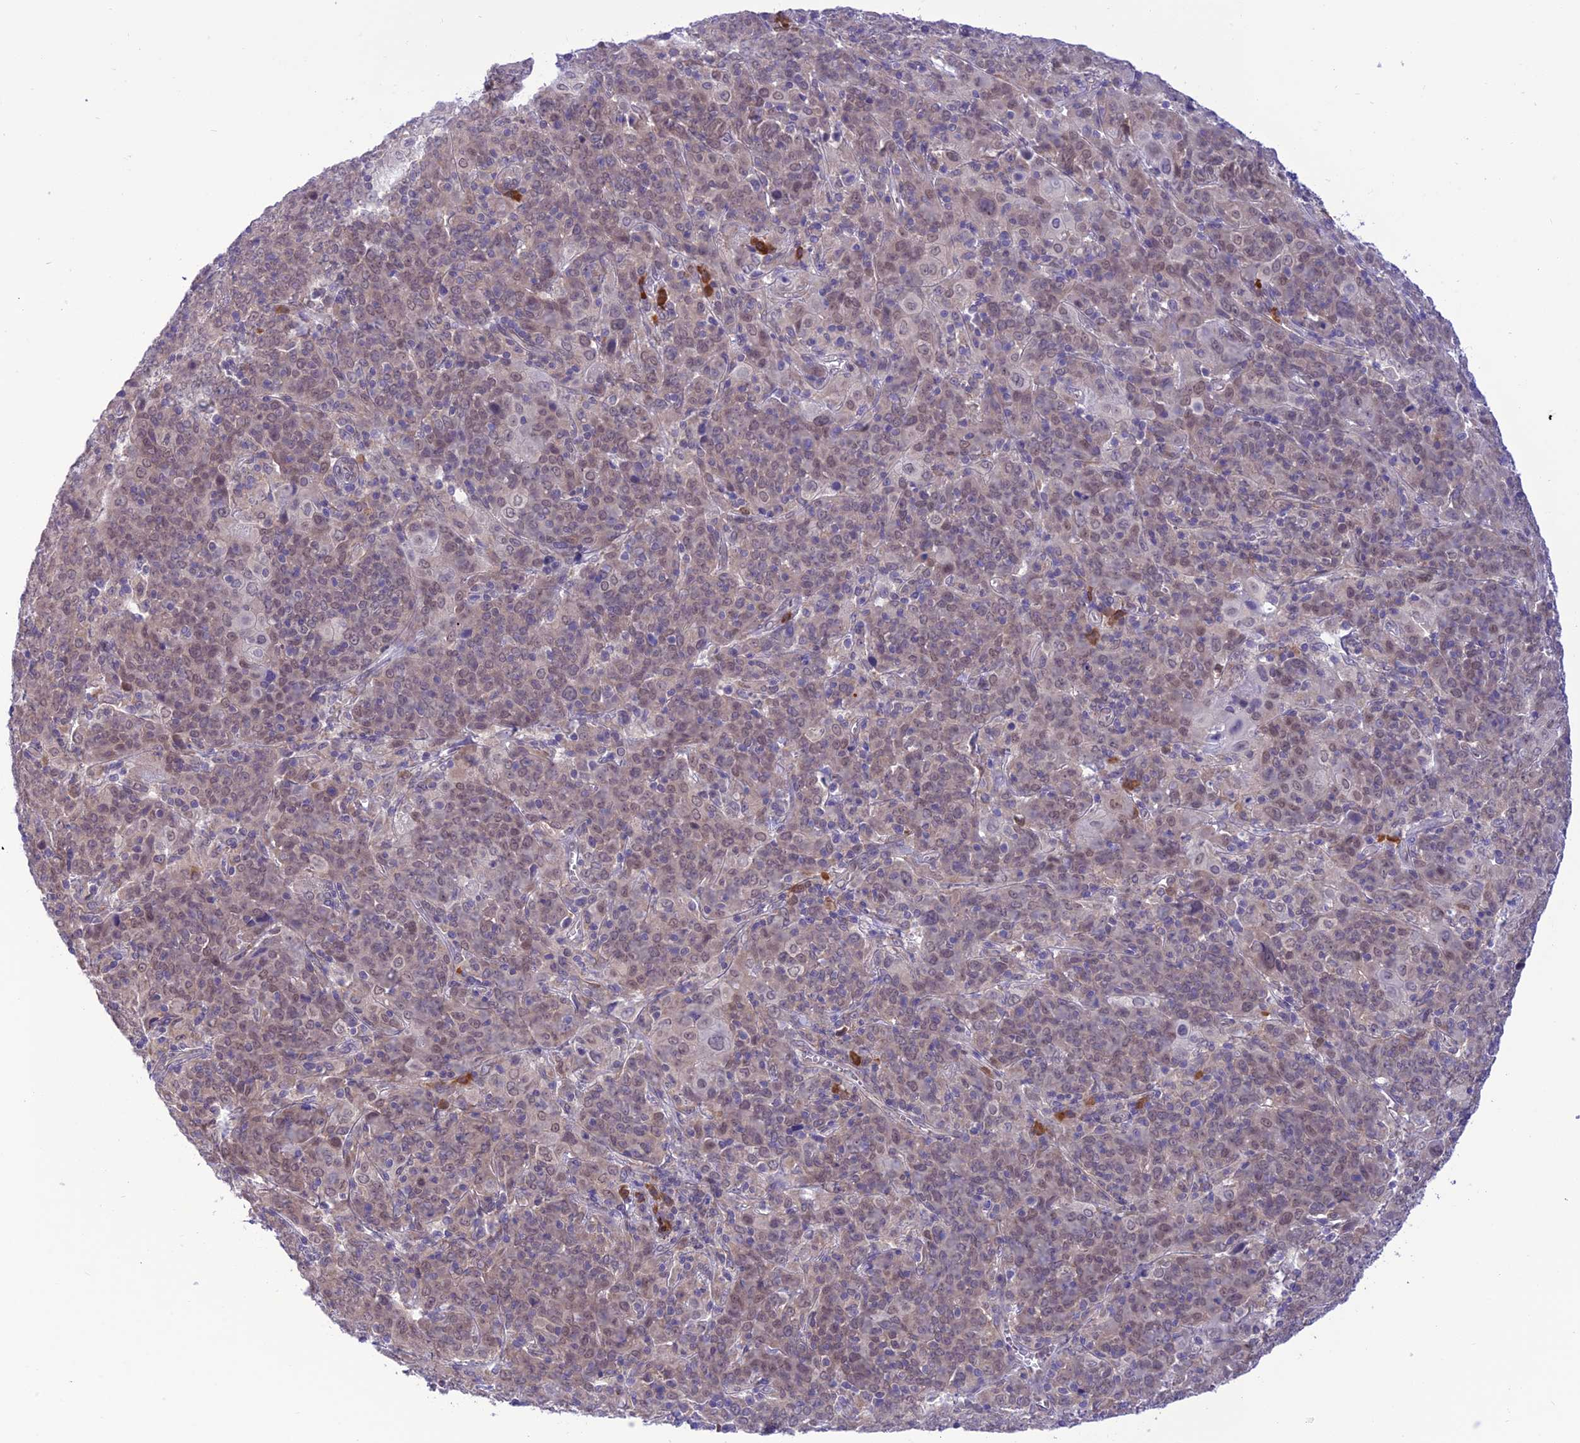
{"staining": {"intensity": "weak", "quantity": "25%-75%", "location": "nuclear"}, "tissue": "cervical cancer", "cell_type": "Tumor cells", "image_type": "cancer", "snomed": [{"axis": "morphology", "description": "Squamous cell carcinoma, NOS"}, {"axis": "topography", "description": "Cervix"}], "caption": "Tumor cells display low levels of weak nuclear staining in about 25%-75% of cells in human cervical cancer (squamous cell carcinoma). Immunohistochemistry stains the protein of interest in brown and the nuclei are stained blue.", "gene": "RNF126", "patient": {"sex": "female", "age": 67}}